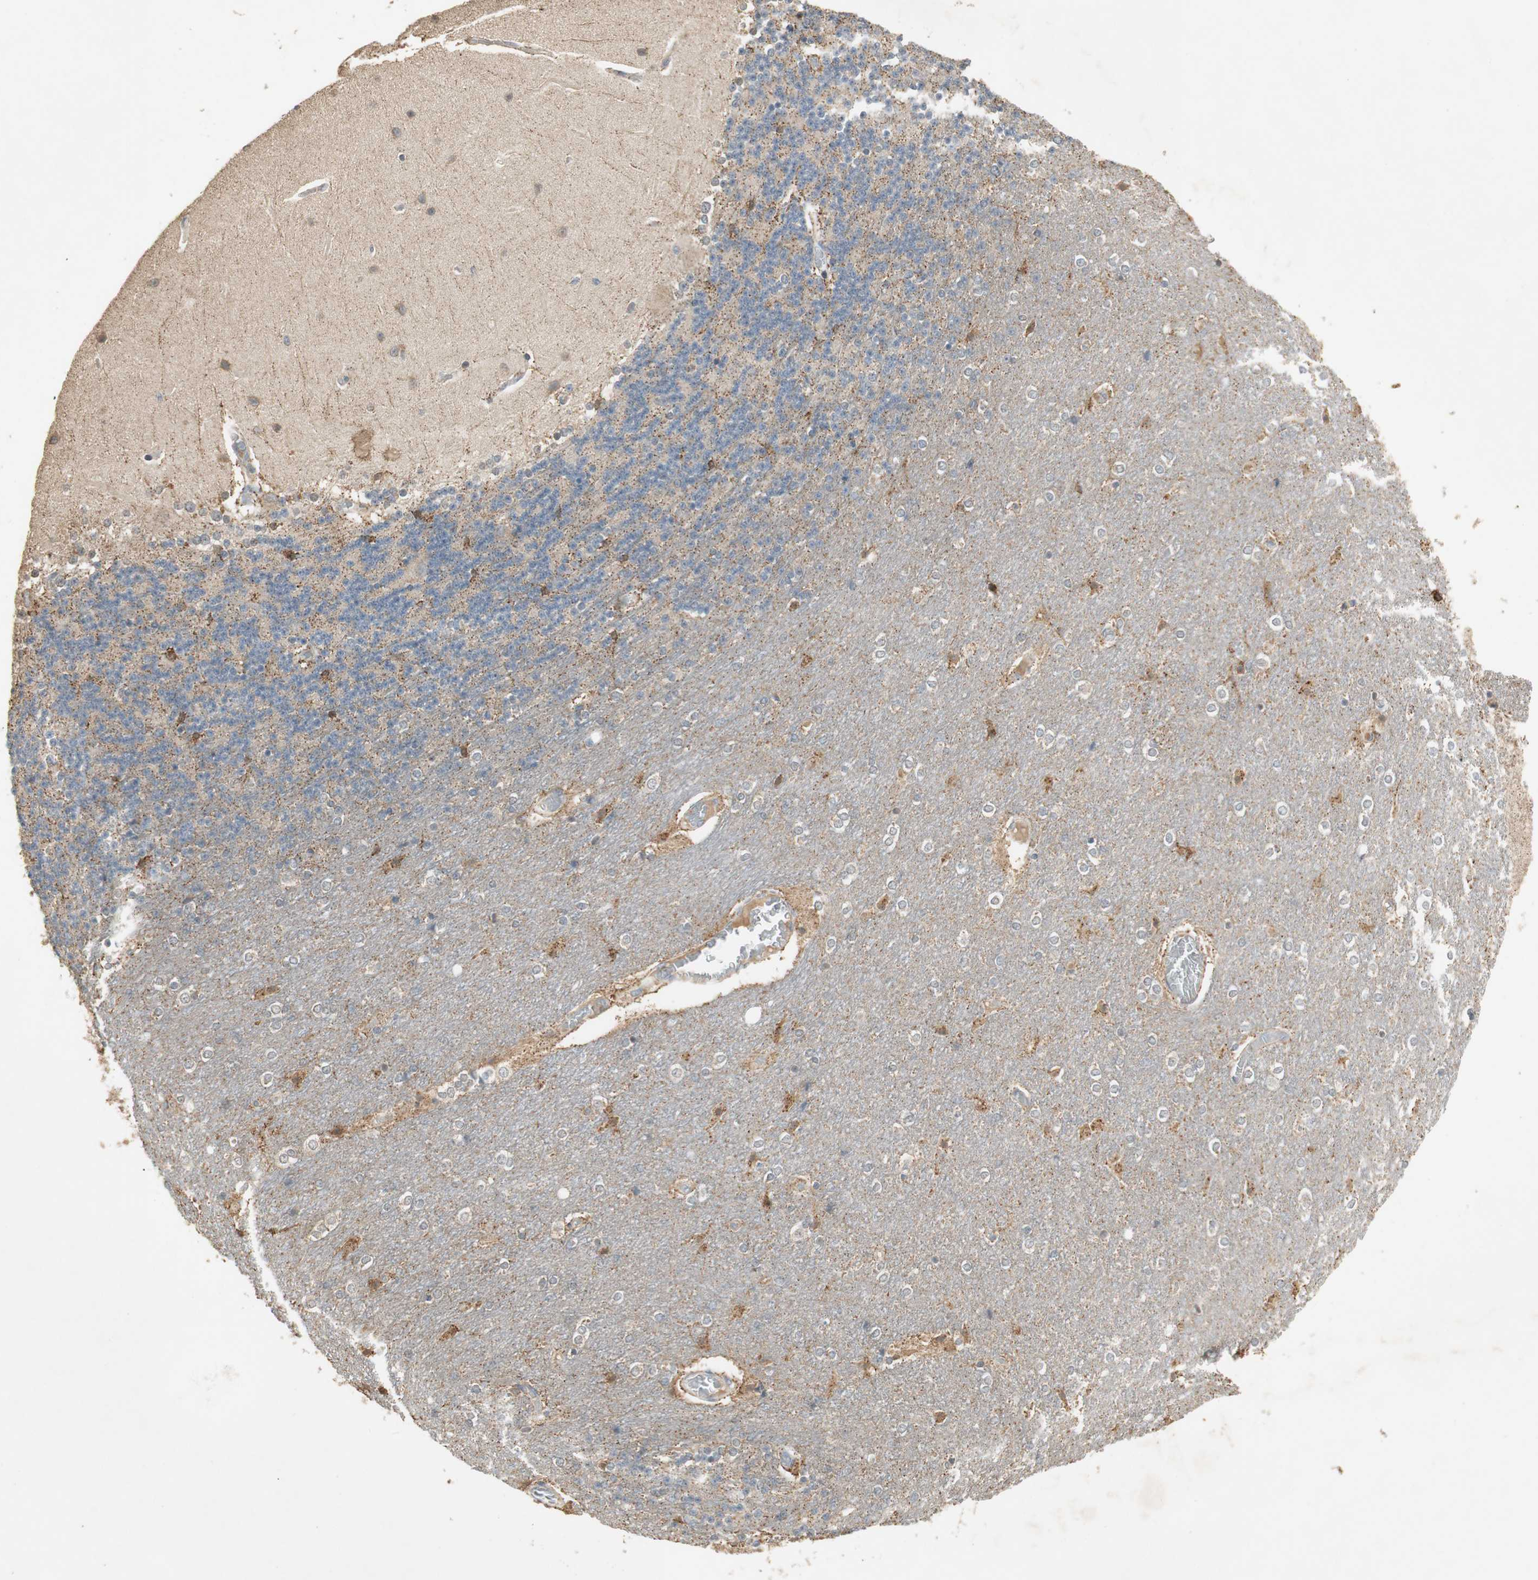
{"staining": {"intensity": "negative", "quantity": "none", "location": "none"}, "tissue": "cerebellum", "cell_type": "Cells in granular layer", "image_type": "normal", "snomed": [{"axis": "morphology", "description": "Normal tissue, NOS"}, {"axis": "topography", "description": "Cerebellum"}], "caption": "Cerebellum was stained to show a protein in brown. There is no significant positivity in cells in granular layer. (DAB (3,3'-diaminobenzidine) immunohistochemistry (IHC) visualized using brightfield microscopy, high magnification).", "gene": "USP2", "patient": {"sex": "female", "age": 54}}